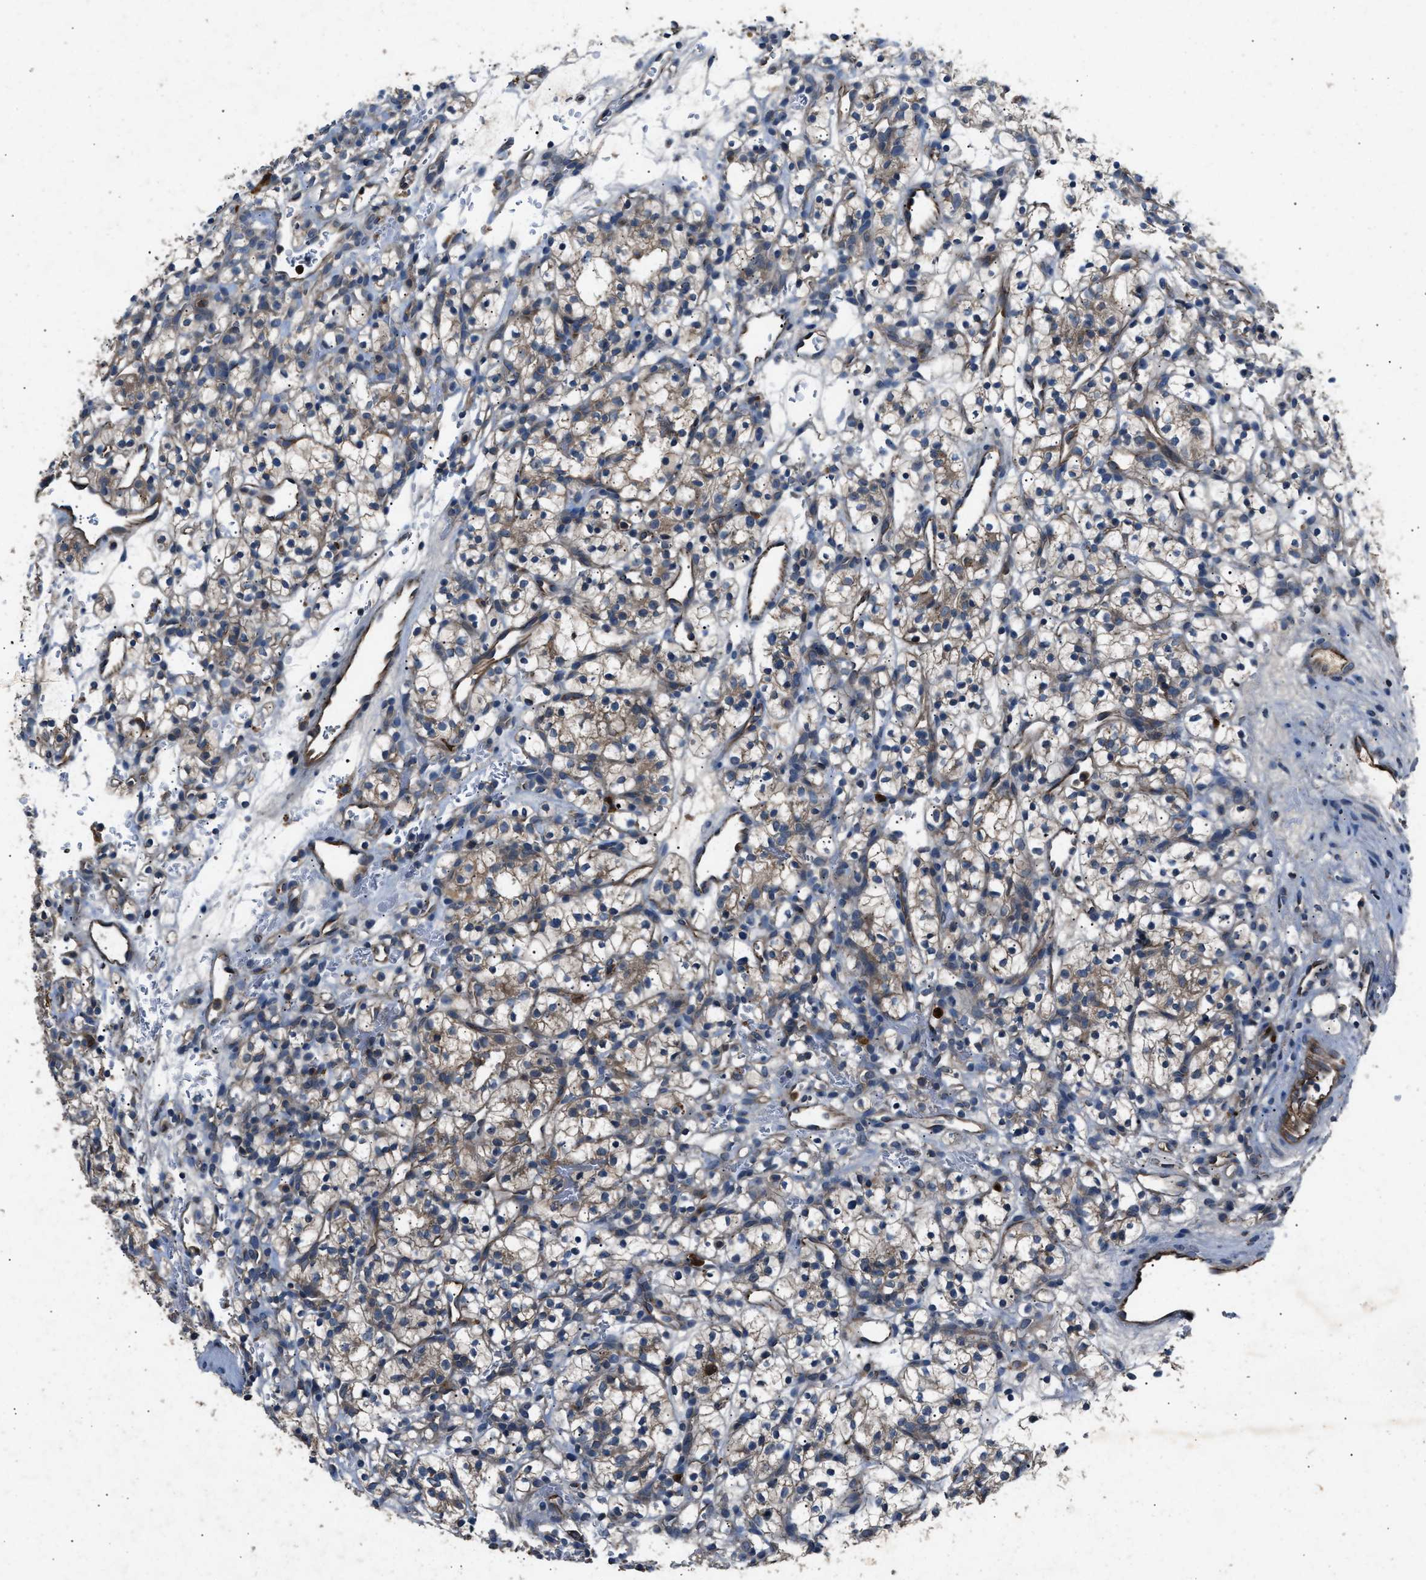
{"staining": {"intensity": "weak", "quantity": ">75%", "location": "cytoplasmic/membranous"}, "tissue": "renal cancer", "cell_type": "Tumor cells", "image_type": "cancer", "snomed": [{"axis": "morphology", "description": "Adenocarcinoma, NOS"}, {"axis": "topography", "description": "Kidney"}], "caption": "Renal adenocarcinoma tissue demonstrates weak cytoplasmic/membranous staining in about >75% of tumor cells", "gene": "PPID", "patient": {"sex": "female", "age": 57}}